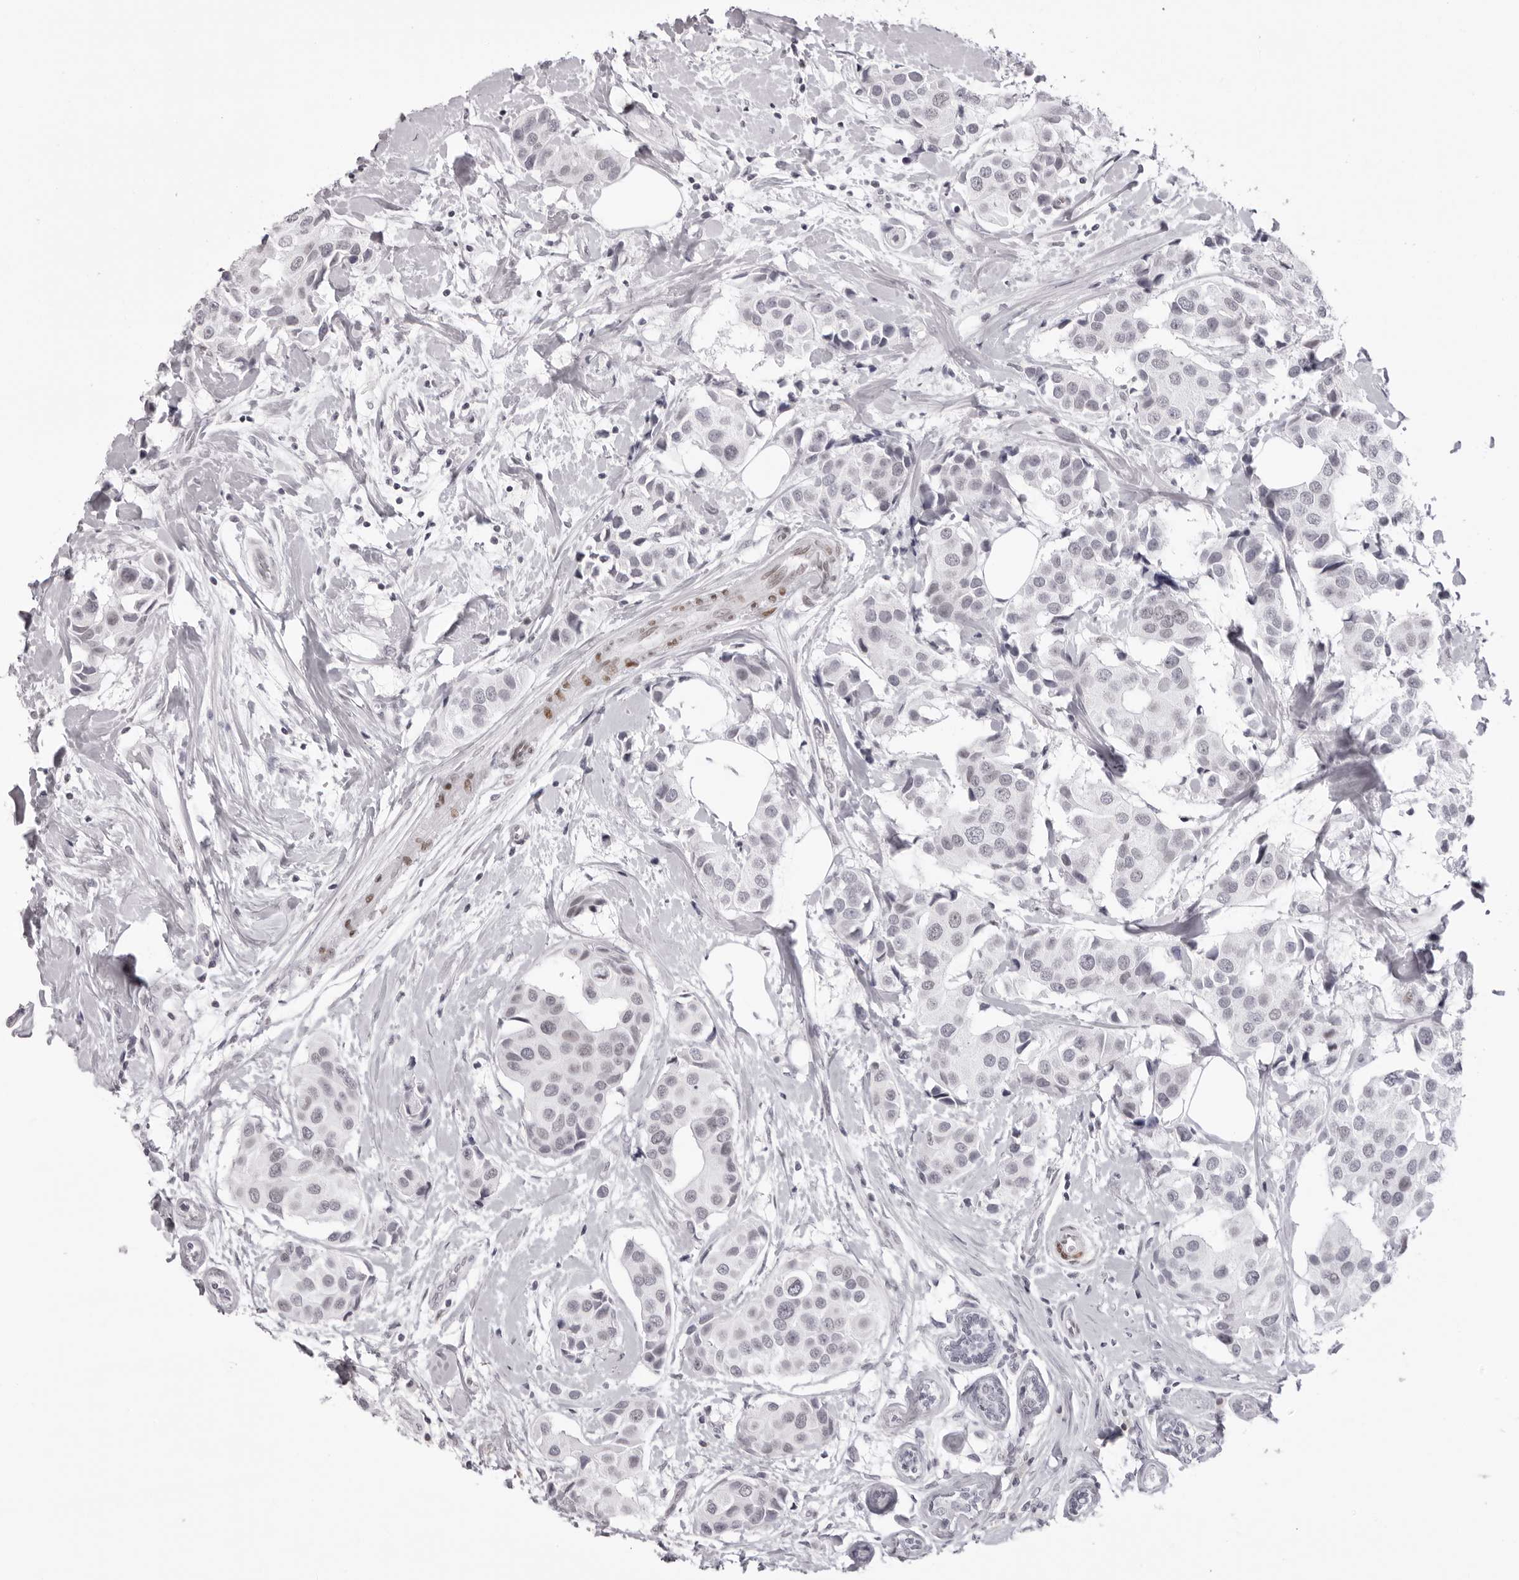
{"staining": {"intensity": "negative", "quantity": "none", "location": "none"}, "tissue": "breast cancer", "cell_type": "Tumor cells", "image_type": "cancer", "snomed": [{"axis": "morphology", "description": "Normal tissue, NOS"}, {"axis": "morphology", "description": "Duct carcinoma"}, {"axis": "topography", "description": "Breast"}], "caption": "Immunohistochemistry (IHC) micrograph of breast cancer (infiltrating ductal carcinoma) stained for a protein (brown), which reveals no positivity in tumor cells.", "gene": "MAFK", "patient": {"sex": "female", "age": 39}}